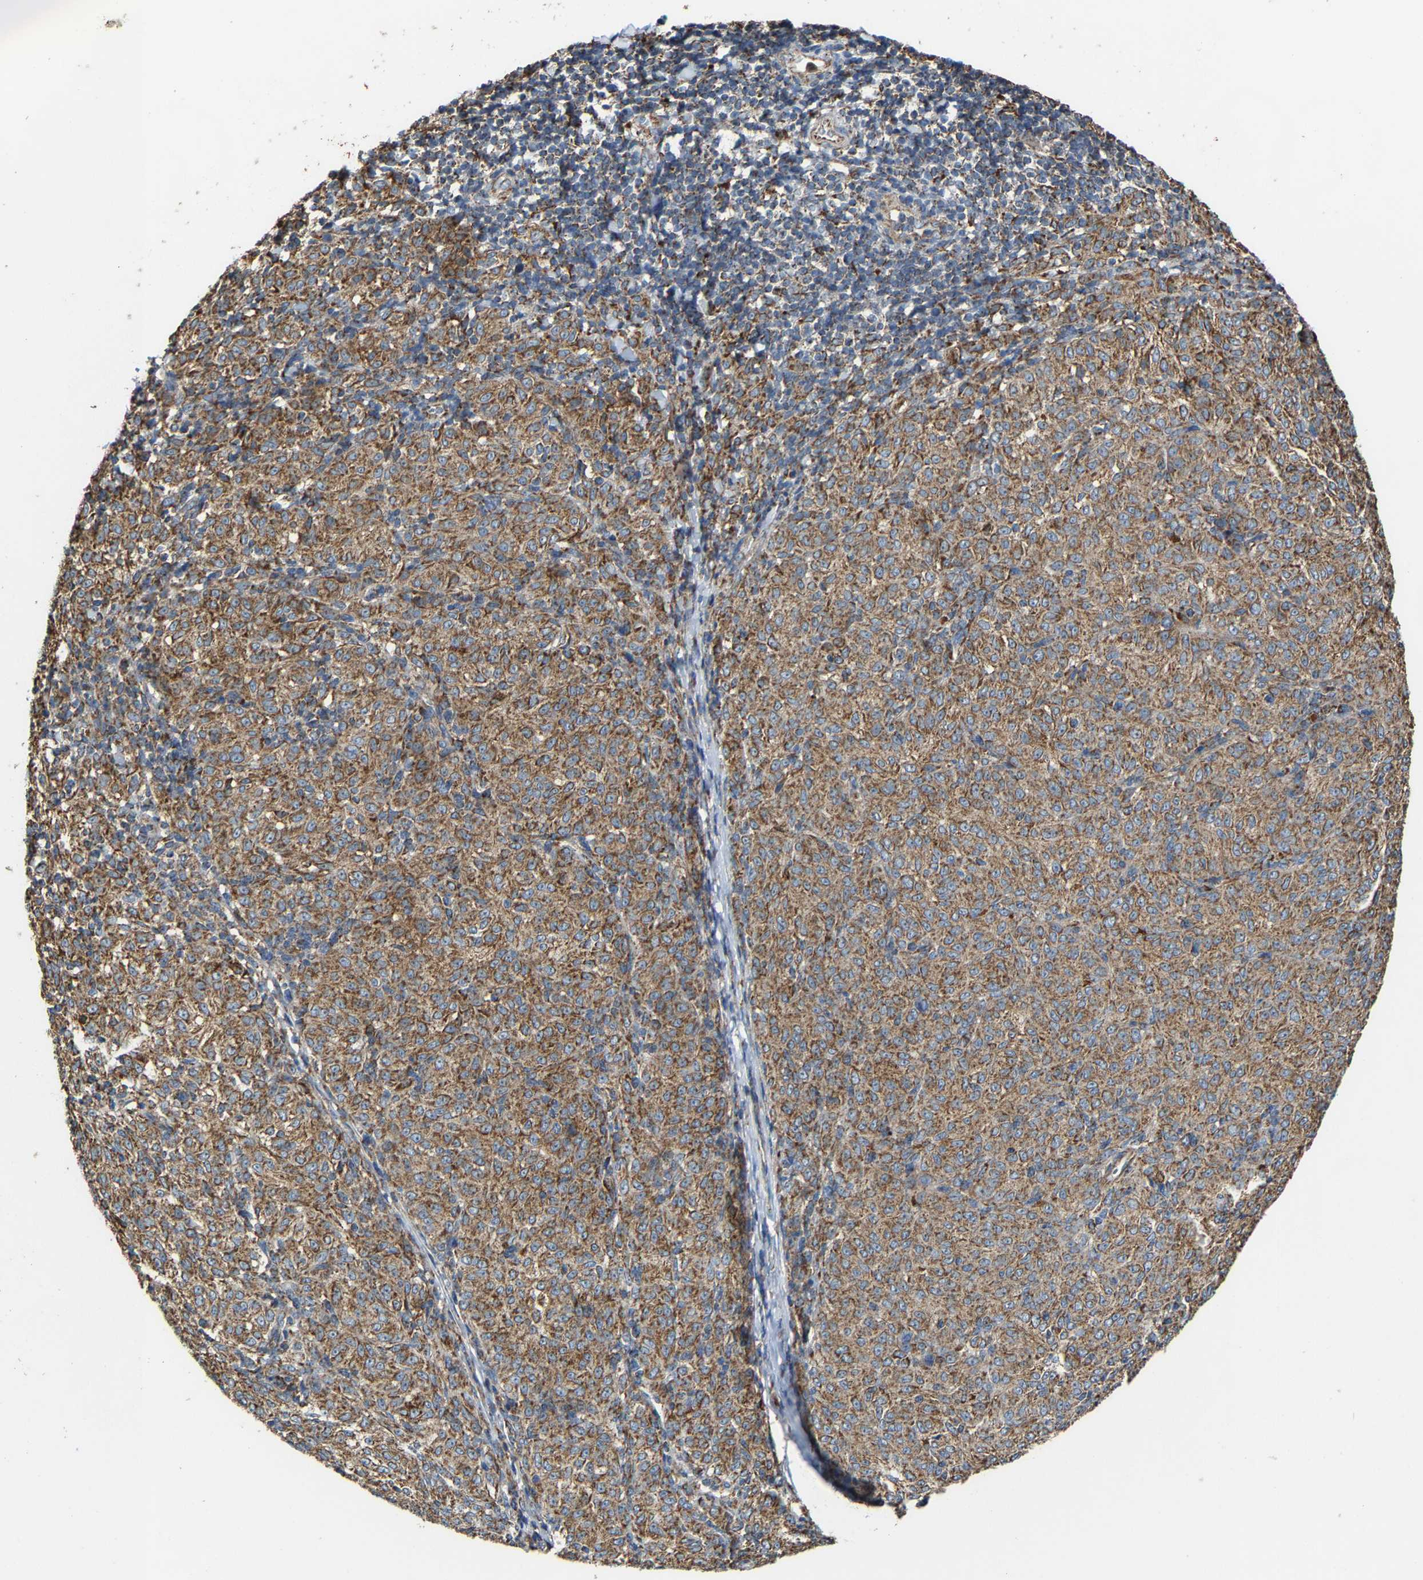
{"staining": {"intensity": "moderate", "quantity": ">75%", "location": "cytoplasmic/membranous"}, "tissue": "melanoma", "cell_type": "Tumor cells", "image_type": "cancer", "snomed": [{"axis": "morphology", "description": "Malignant melanoma, NOS"}, {"axis": "topography", "description": "Skin"}], "caption": "IHC (DAB) staining of malignant melanoma demonstrates moderate cytoplasmic/membranous protein positivity in about >75% of tumor cells. The staining was performed using DAB (3,3'-diaminobenzidine) to visualize the protein expression in brown, while the nuclei were stained in blue with hematoxylin (Magnification: 20x).", "gene": "NDUFV3", "patient": {"sex": "female", "age": 72}}